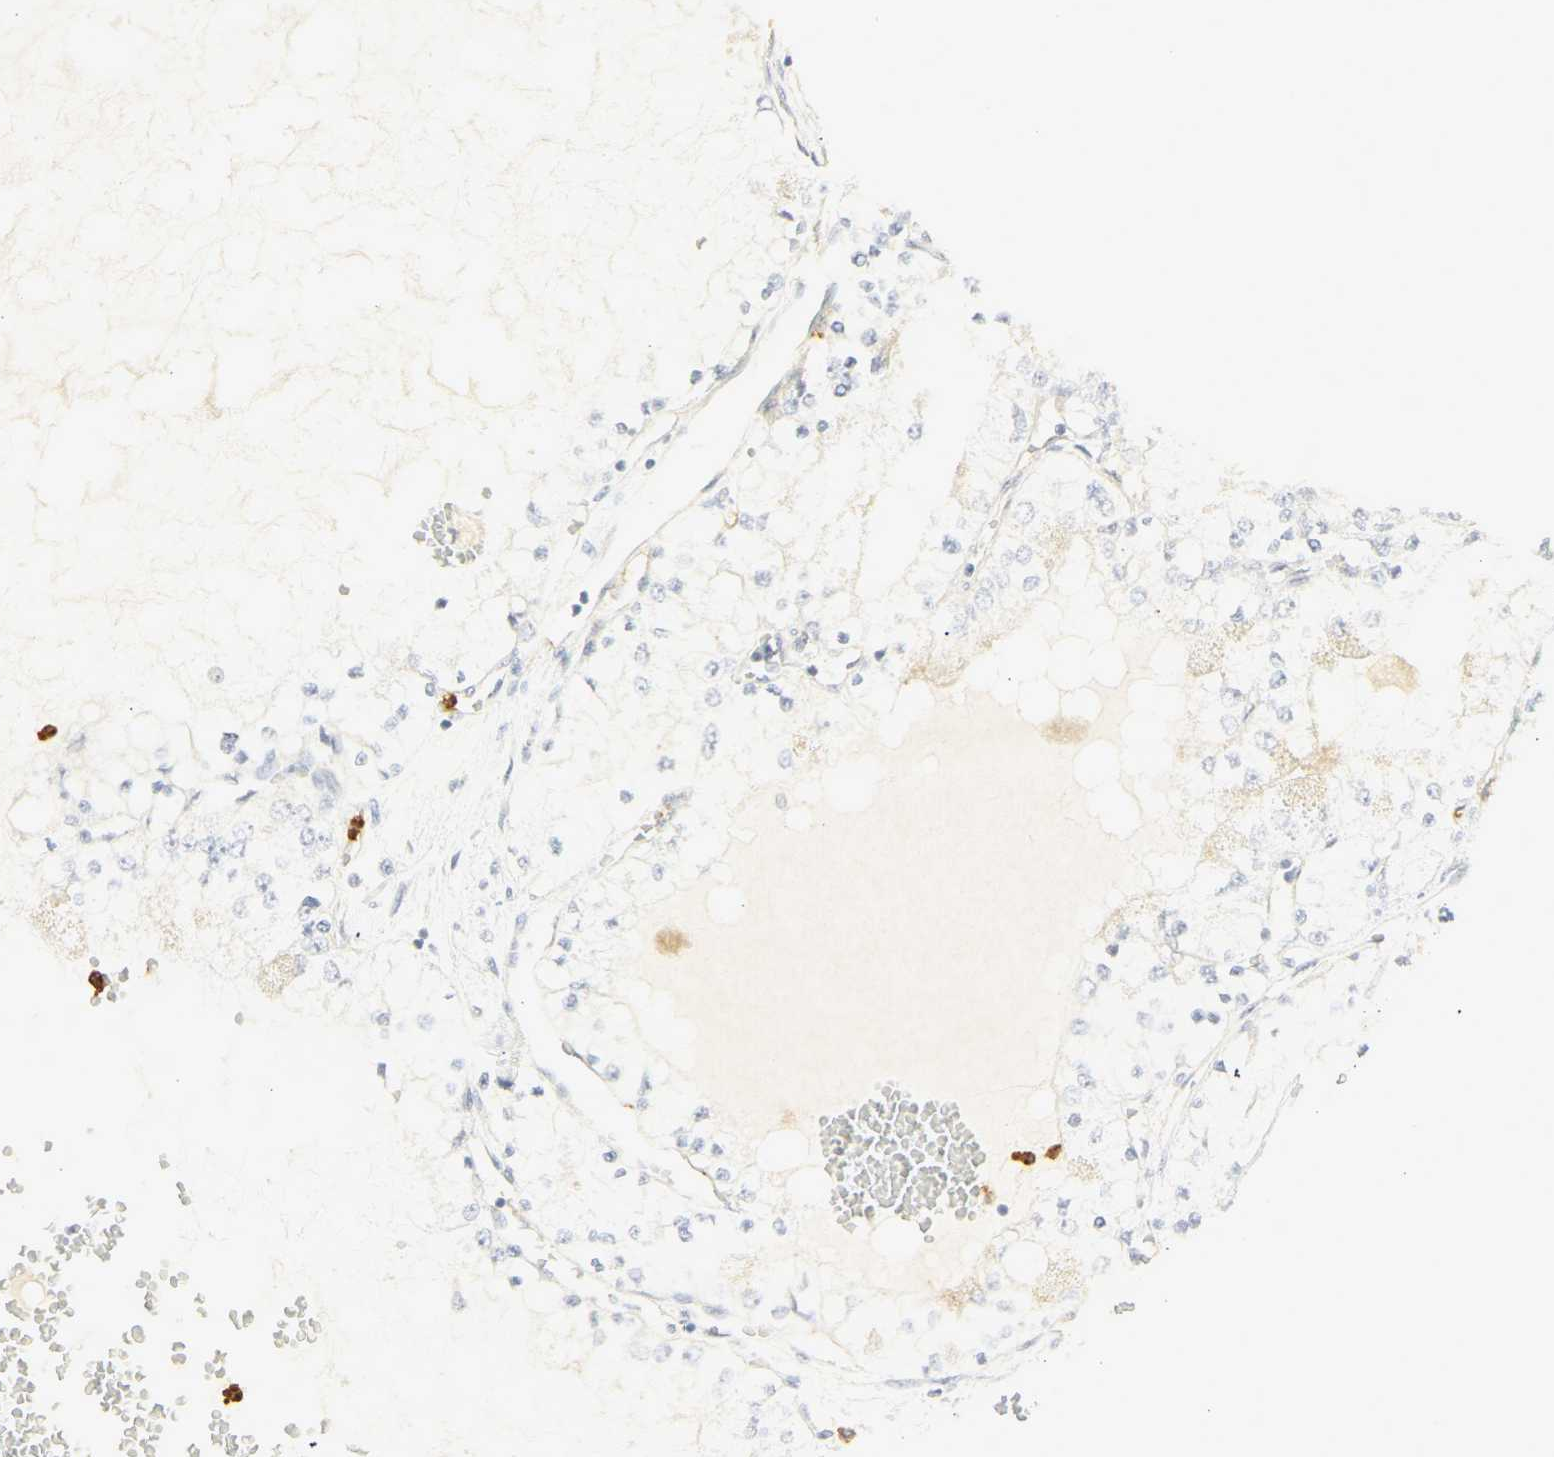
{"staining": {"intensity": "negative", "quantity": "none", "location": "none"}, "tissue": "renal cancer", "cell_type": "Tumor cells", "image_type": "cancer", "snomed": [{"axis": "morphology", "description": "Adenocarcinoma, NOS"}, {"axis": "topography", "description": "Kidney"}], "caption": "DAB immunohistochemical staining of adenocarcinoma (renal) reveals no significant expression in tumor cells. The staining was performed using DAB to visualize the protein expression in brown, while the nuclei were stained in blue with hematoxylin (Magnification: 20x).", "gene": "CEACAM5", "patient": {"sex": "male", "age": 68}}